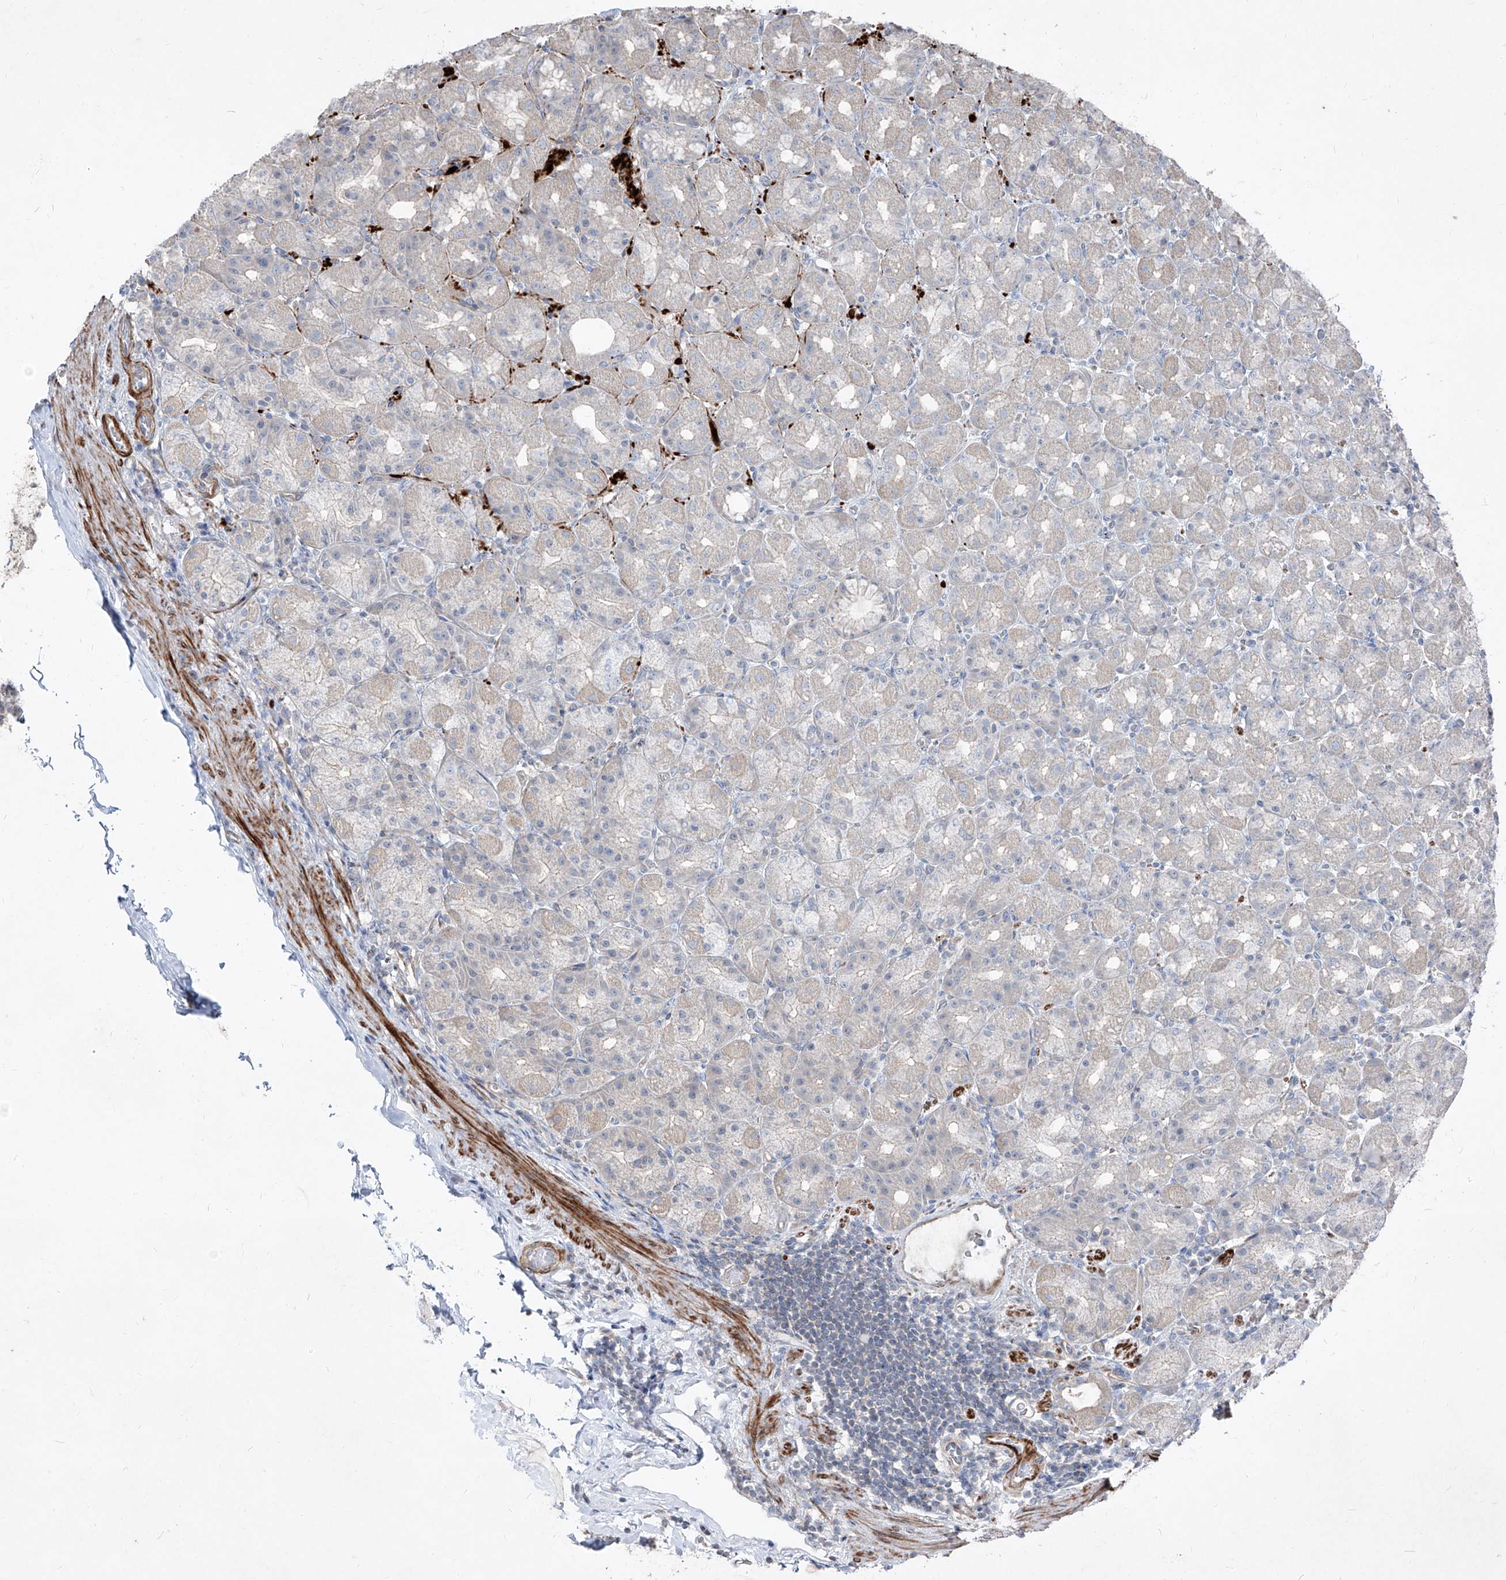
{"staining": {"intensity": "negative", "quantity": "none", "location": "none"}, "tissue": "stomach", "cell_type": "Glandular cells", "image_type": "normal", "snomed": [{"axis": "morphology", "description": "Normal tissue, NOS"}, {"axis": "topography", "description": "Stomach, upper"}], "caption": "Immunohistochemical staining of normal human stomach displays no significant expression in glandular cells. (Brightfield microscopy of DAB (3,3'-diaminobenzidine) IHC at high magnification).", "gene": "UFD1", "patient": {"sex": "male", "age": 68}}